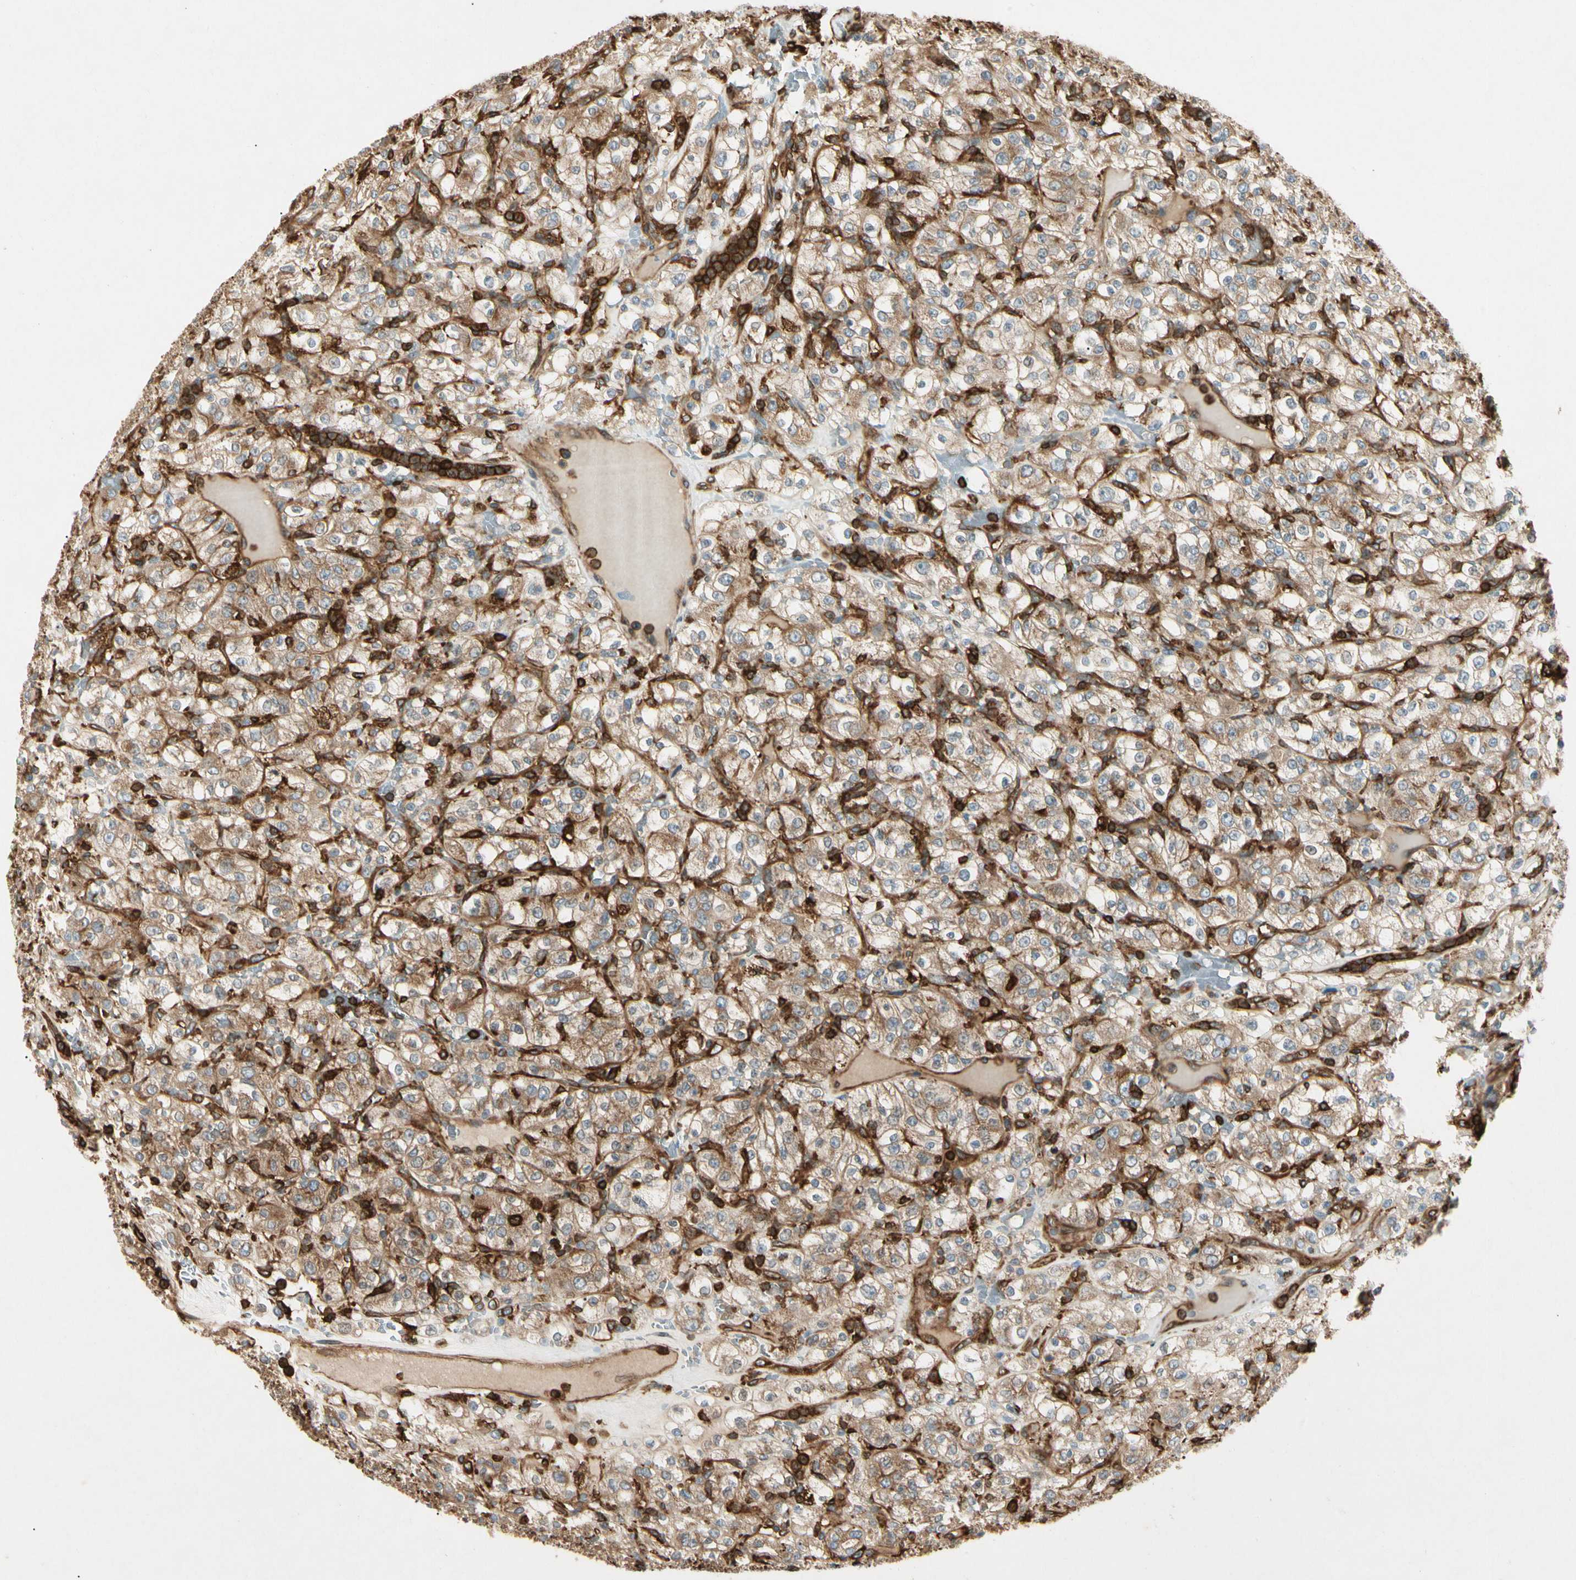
{"staining": {"intensity": "moderate", "quantity": ">75%", "location": "cytoplasmic/membranous"}, "tissue": "renal cancer", "cell_type": "Tumor cells", "image_type": "cancer", "snomed": [{"axis": "morphology", "description": "Normal tissue, NOS"}, {"axis": "morphology", "description": "Adenocarcinoma, NOS"}, {"axis": "topography", "description": "Kidney"}], "caption": "This is a photomicrograph of IHC staining of renal cancer, which shows moderate positivity in the cytoplasmic/membranous of tumor cells.", "gene": "ARPC2", "patient": {"sex": "female", "age": 72}}